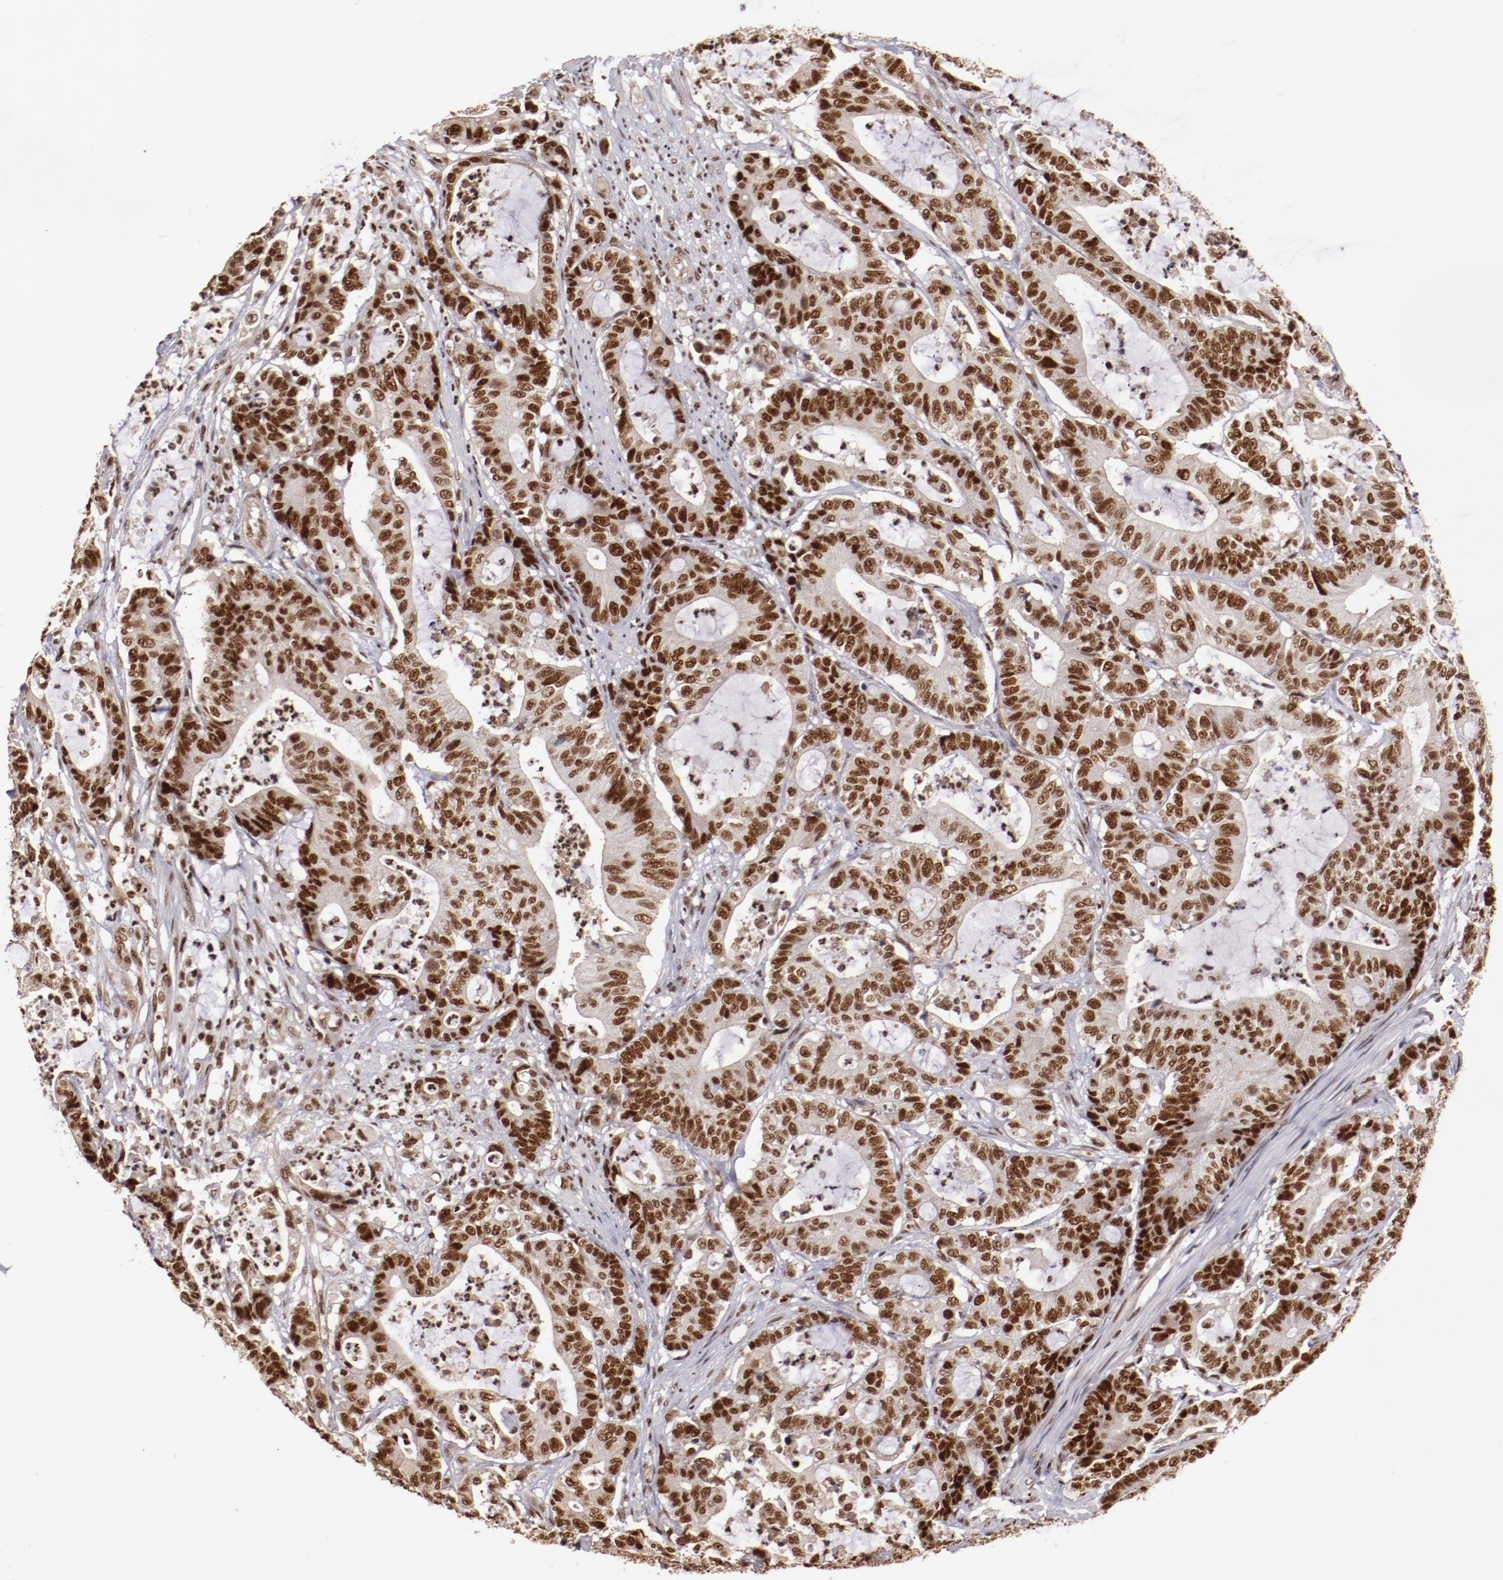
{"staining": {"intensity": "moderate", "quantity": ">75%", "location": "nuclear"}, "tissue": "colorectal cancer", "cell_type": "Tumor cells", "image_type": "cancer", "snomed": [{"axis": "morphology", "description": "Adenocarcinoma, NOS"}, {"axis": "topography", "description": "Colon"}], "caption": "Moderate nuclear positivity is identified in approximately >75% of tumor cells in colorectal cancer (adenocarcinoma).", "gene": "STAG2", "patient": {"sex": "female", "age": 84}}